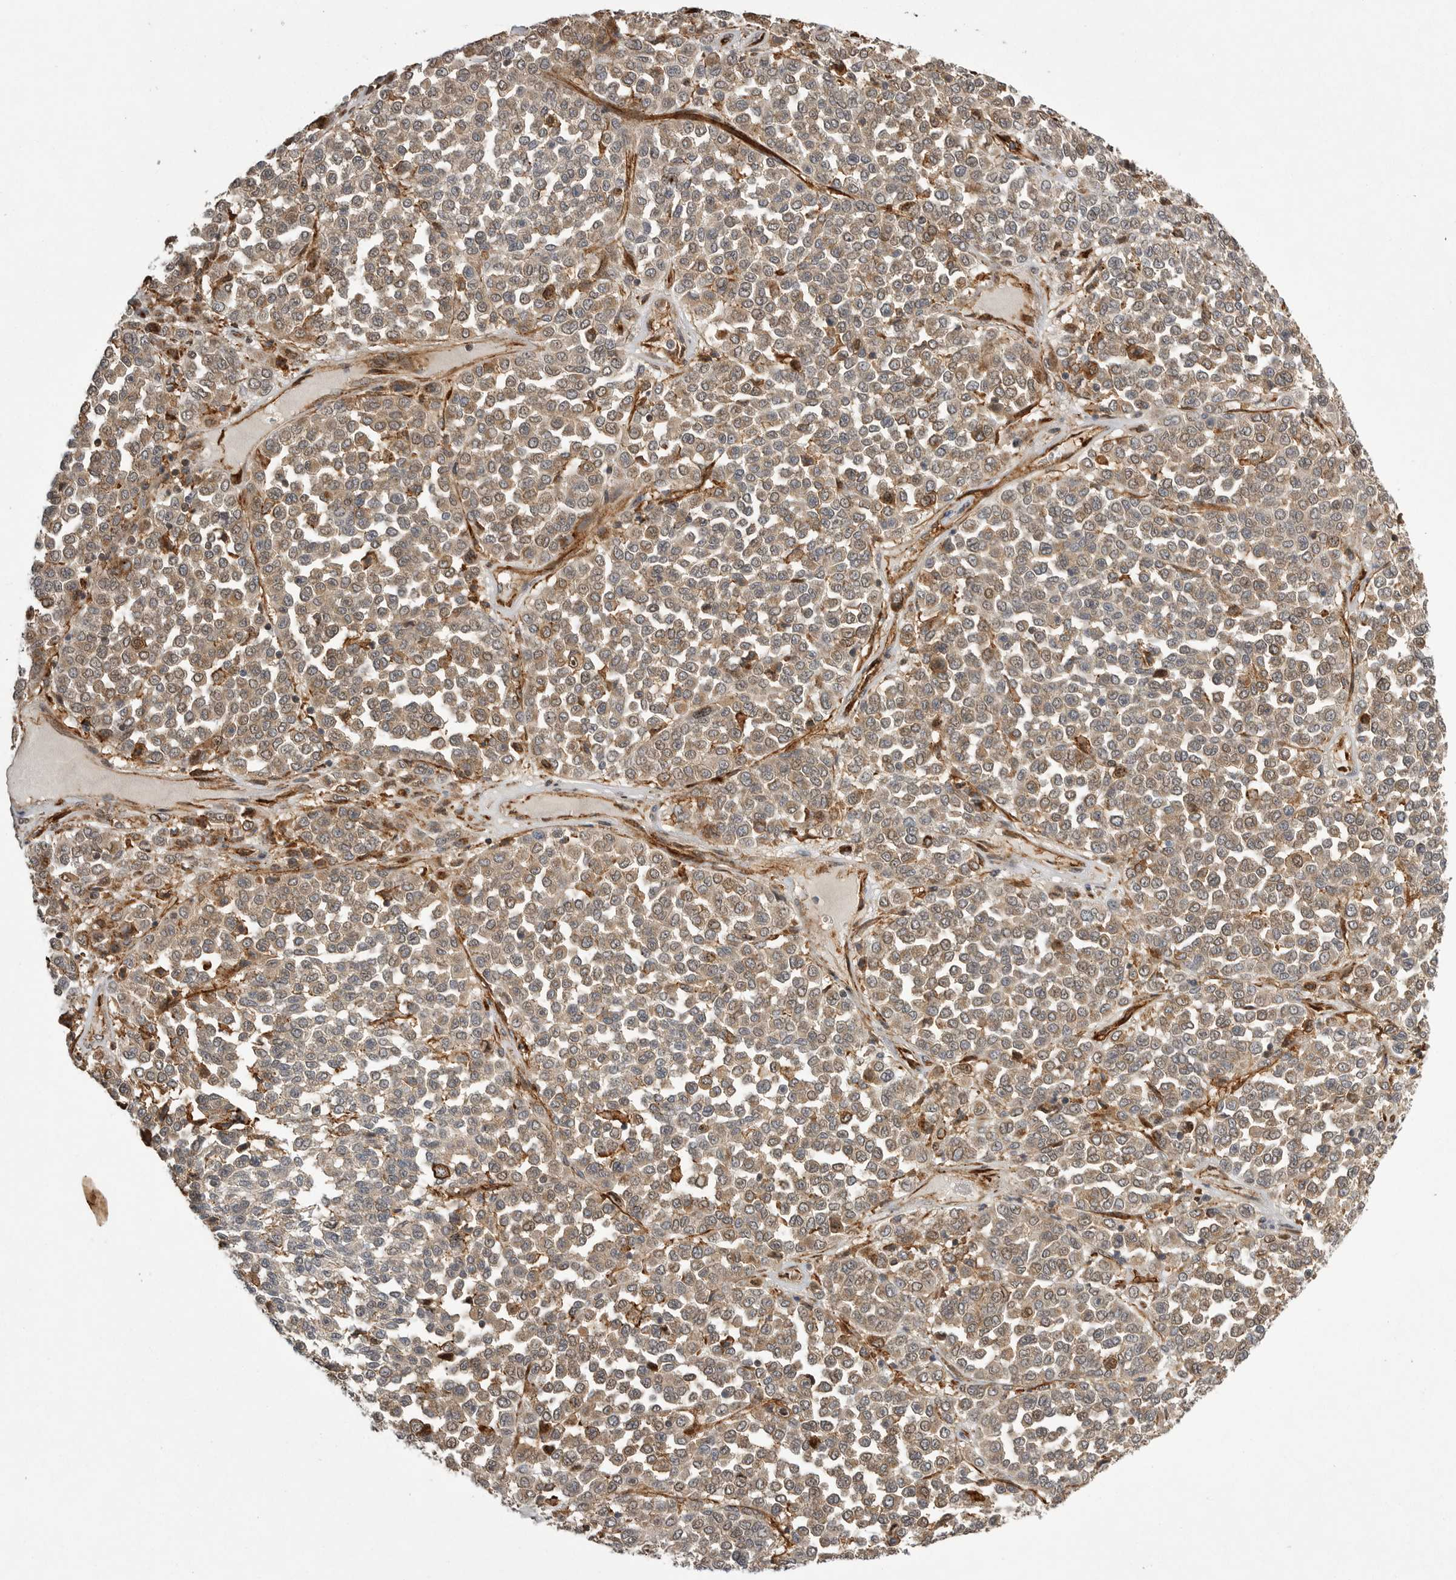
{"staining": {"intensity": "weak", "quantity": ">75%", "location": "cytoplasmic/membranous"}, "tissue": "melanoma", "cell_type": "Tumor cells", "image_type": "cancer", "snomed": [{"axis": "morphology", "description": "Malignant melanoma, Metastatic site"}, {"axis": "topography", "description": "Pancreas"}], "caption": "A low amount of weak cytoplasmic/membranous positivity is identified in approximately >75% of tumor cells in malignant melanoma (metastatic site) tissue. Ihc stains the protein of interest in brown and the nuclei are stained blue.", "gene": "NECTIN1", "patient": {"sex": "female", "age": 30}}